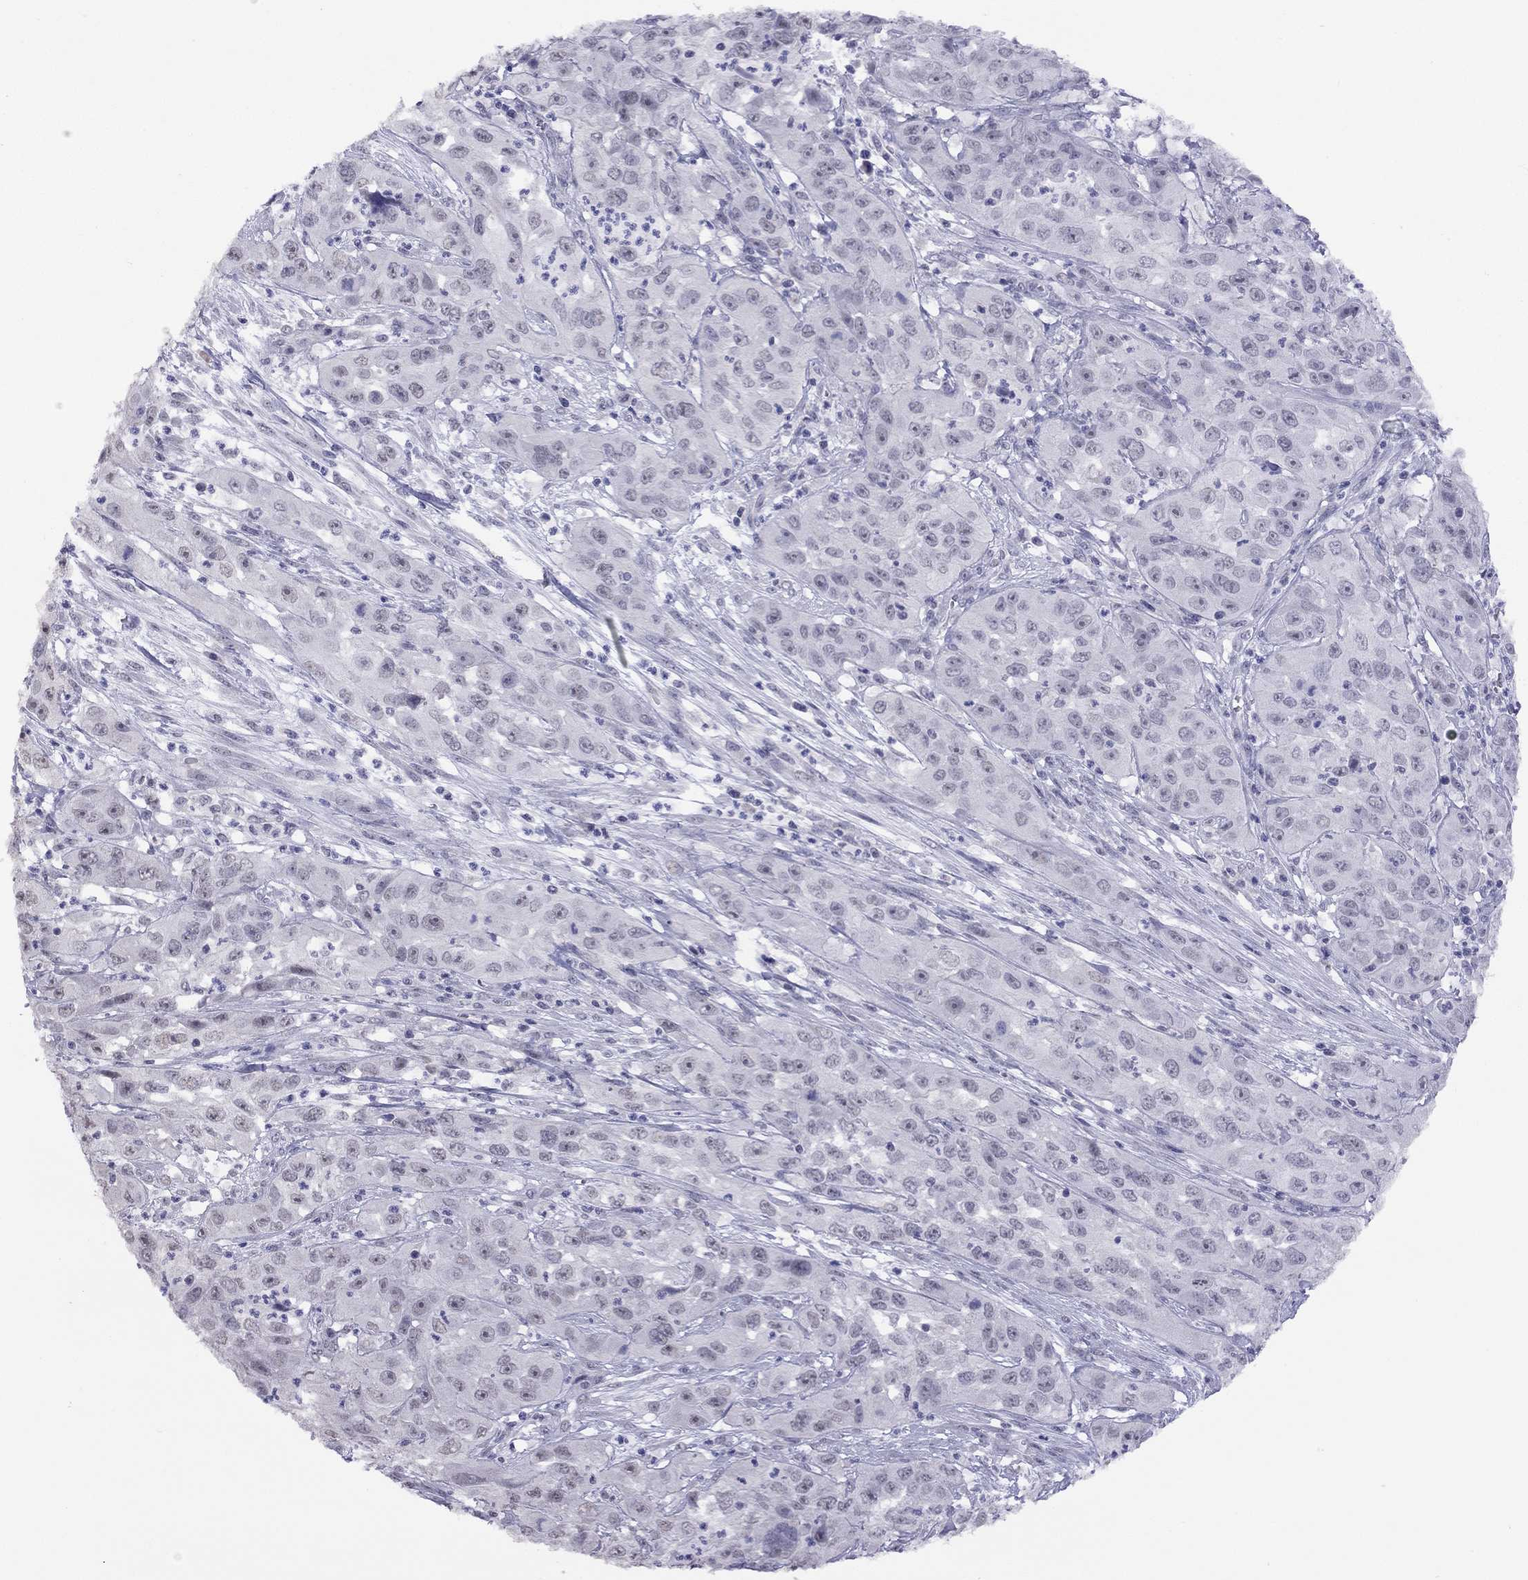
{"staining": {"intensity": "negative", "quantity": "none", "location": "none"}, "tissue": "cervical cancer", "cell_type": "Tumor cells", "image_type": "cancer", "snomed": [{"axis": "morphology", "description": "Squamous cell carcinoma, NOS"}, {"axis": "topography", "description": "Cervix"}], "caption": "High power microscopy micrograph of an IHC photomicrograph of cervical cancer, revealing no significant expression in tumor cells. (DAB (3,3'-diaminobenzidine) immunohistochemistry (IHC) visualized using brightfield microscopy, high magnification).", "gene": "HES5", "patient": {"sex": "female", "age": 32}}